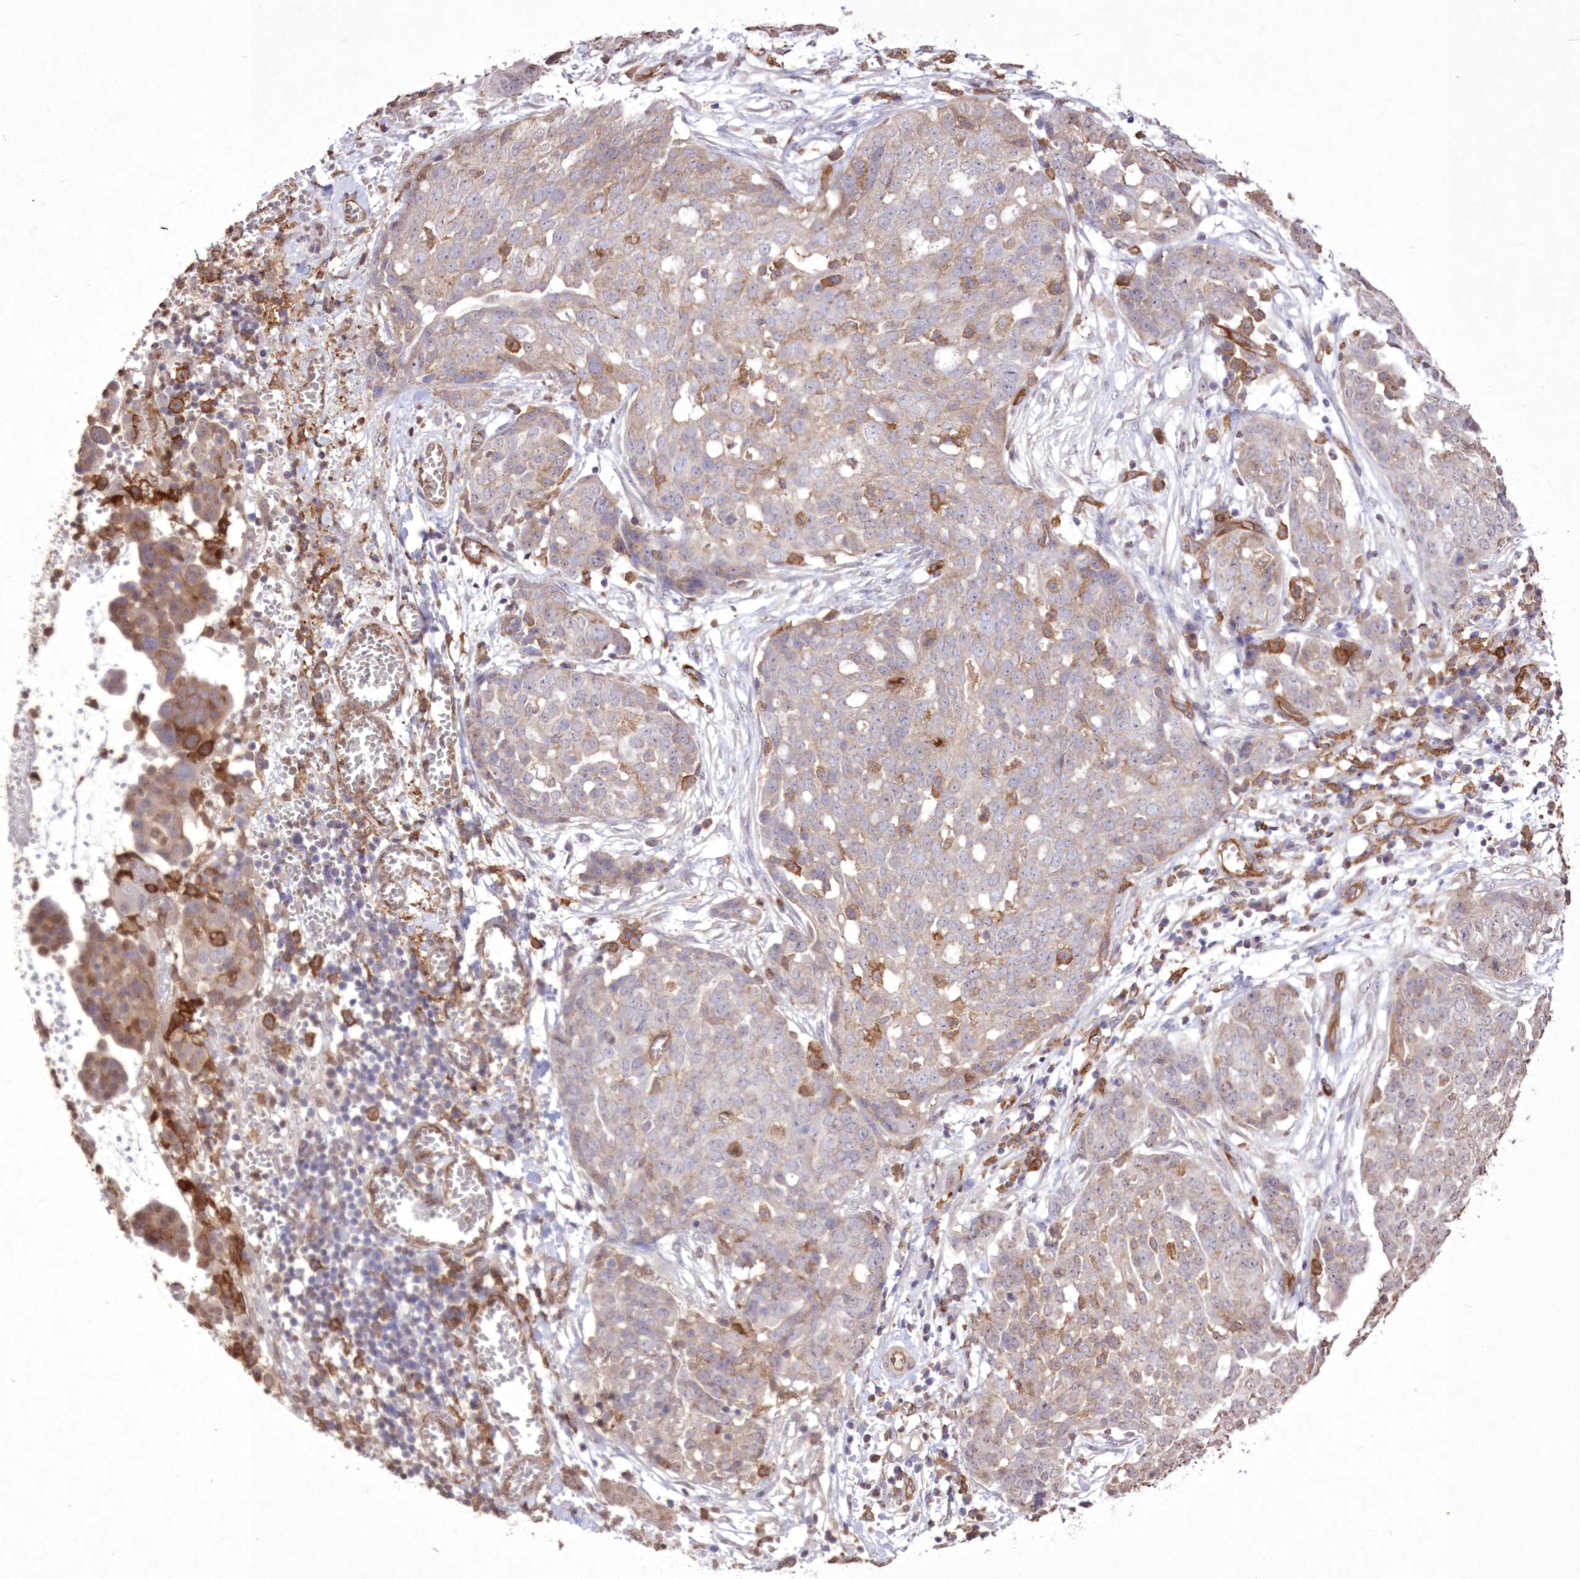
{"staining": {"intensity": "weak", "quantity": "<25%", "location": "cytoplasmic/membranous"}, "tissue": "ovarian cancer", "cell_type": "Tumor cells", "image_type": "cancer", "snomed": [{"axis": "morphology", "description": "Cystadenocarcinoma, serous, NOS"}, {"axis": "topography", "description": "Soft tissue"}, {"axis": "topography", "description": "Ovary"}], "caption": "Protein analysis of serous cystadenocarcinoma (ovarian) shows no significant staining in tumor cells.", "gene": "FCHO2", "patient": {"sex": "female", "age": 57}}